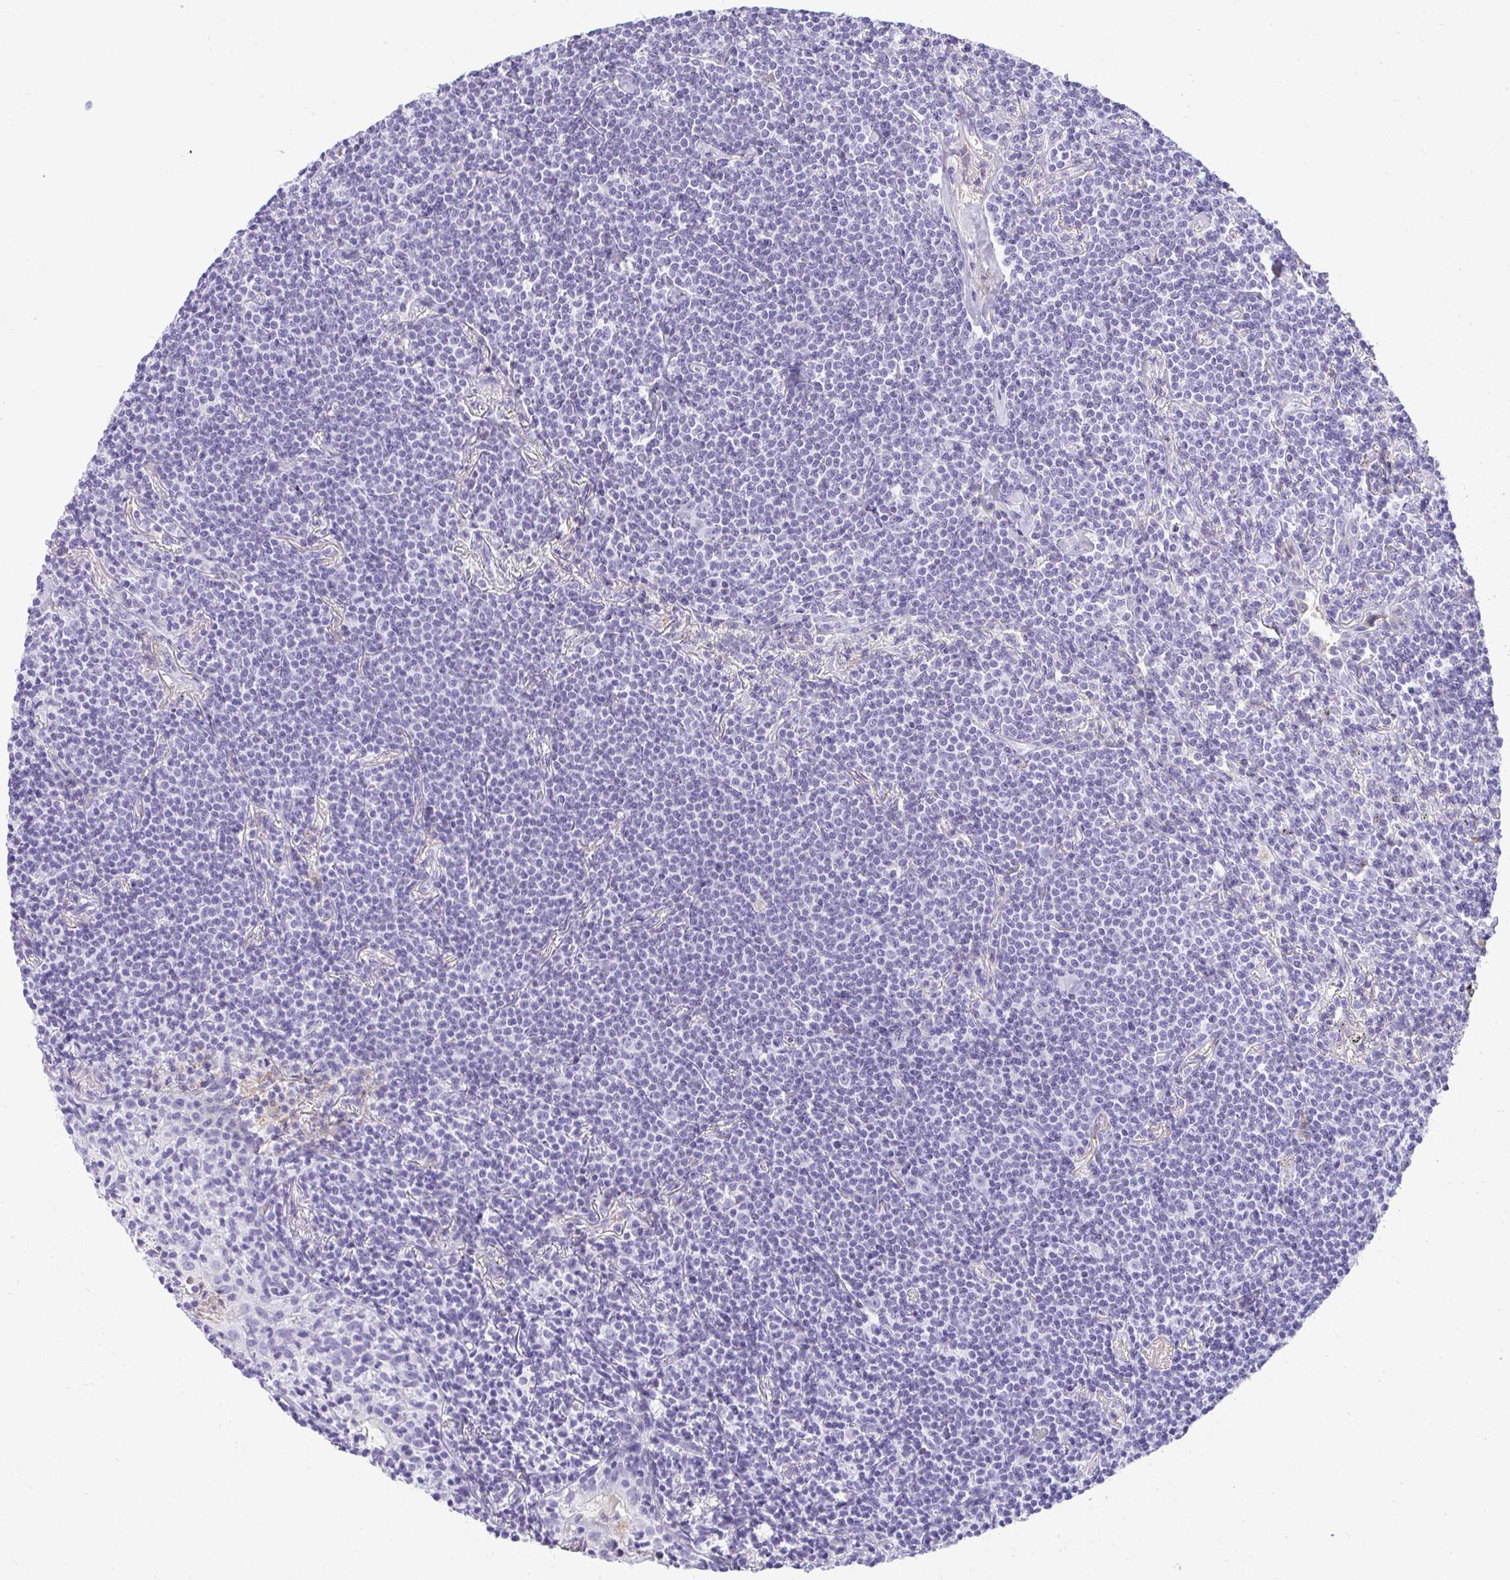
{"staining": {"intensity": "negative", "quantity": "none", "location": "none"}, "tissue": "lymphoma", "cell_type": "Tumor cells", "image_type": "cancer", "snomed": [{"axis": "morphology", "description": "Malignant lymphoma, non-Hodgkin's type, Low grade"}, {"axis": "topography", "description": "Lung"}], "caption": "IHC micrograph of human malignant lymphoma, non-Hodgkin's type (low-grade) stained for a protein (brown), which displays no expression in tumor cells.", "gene": "ZSWIM3", "patient": {"sex": "female", "age": 71}}